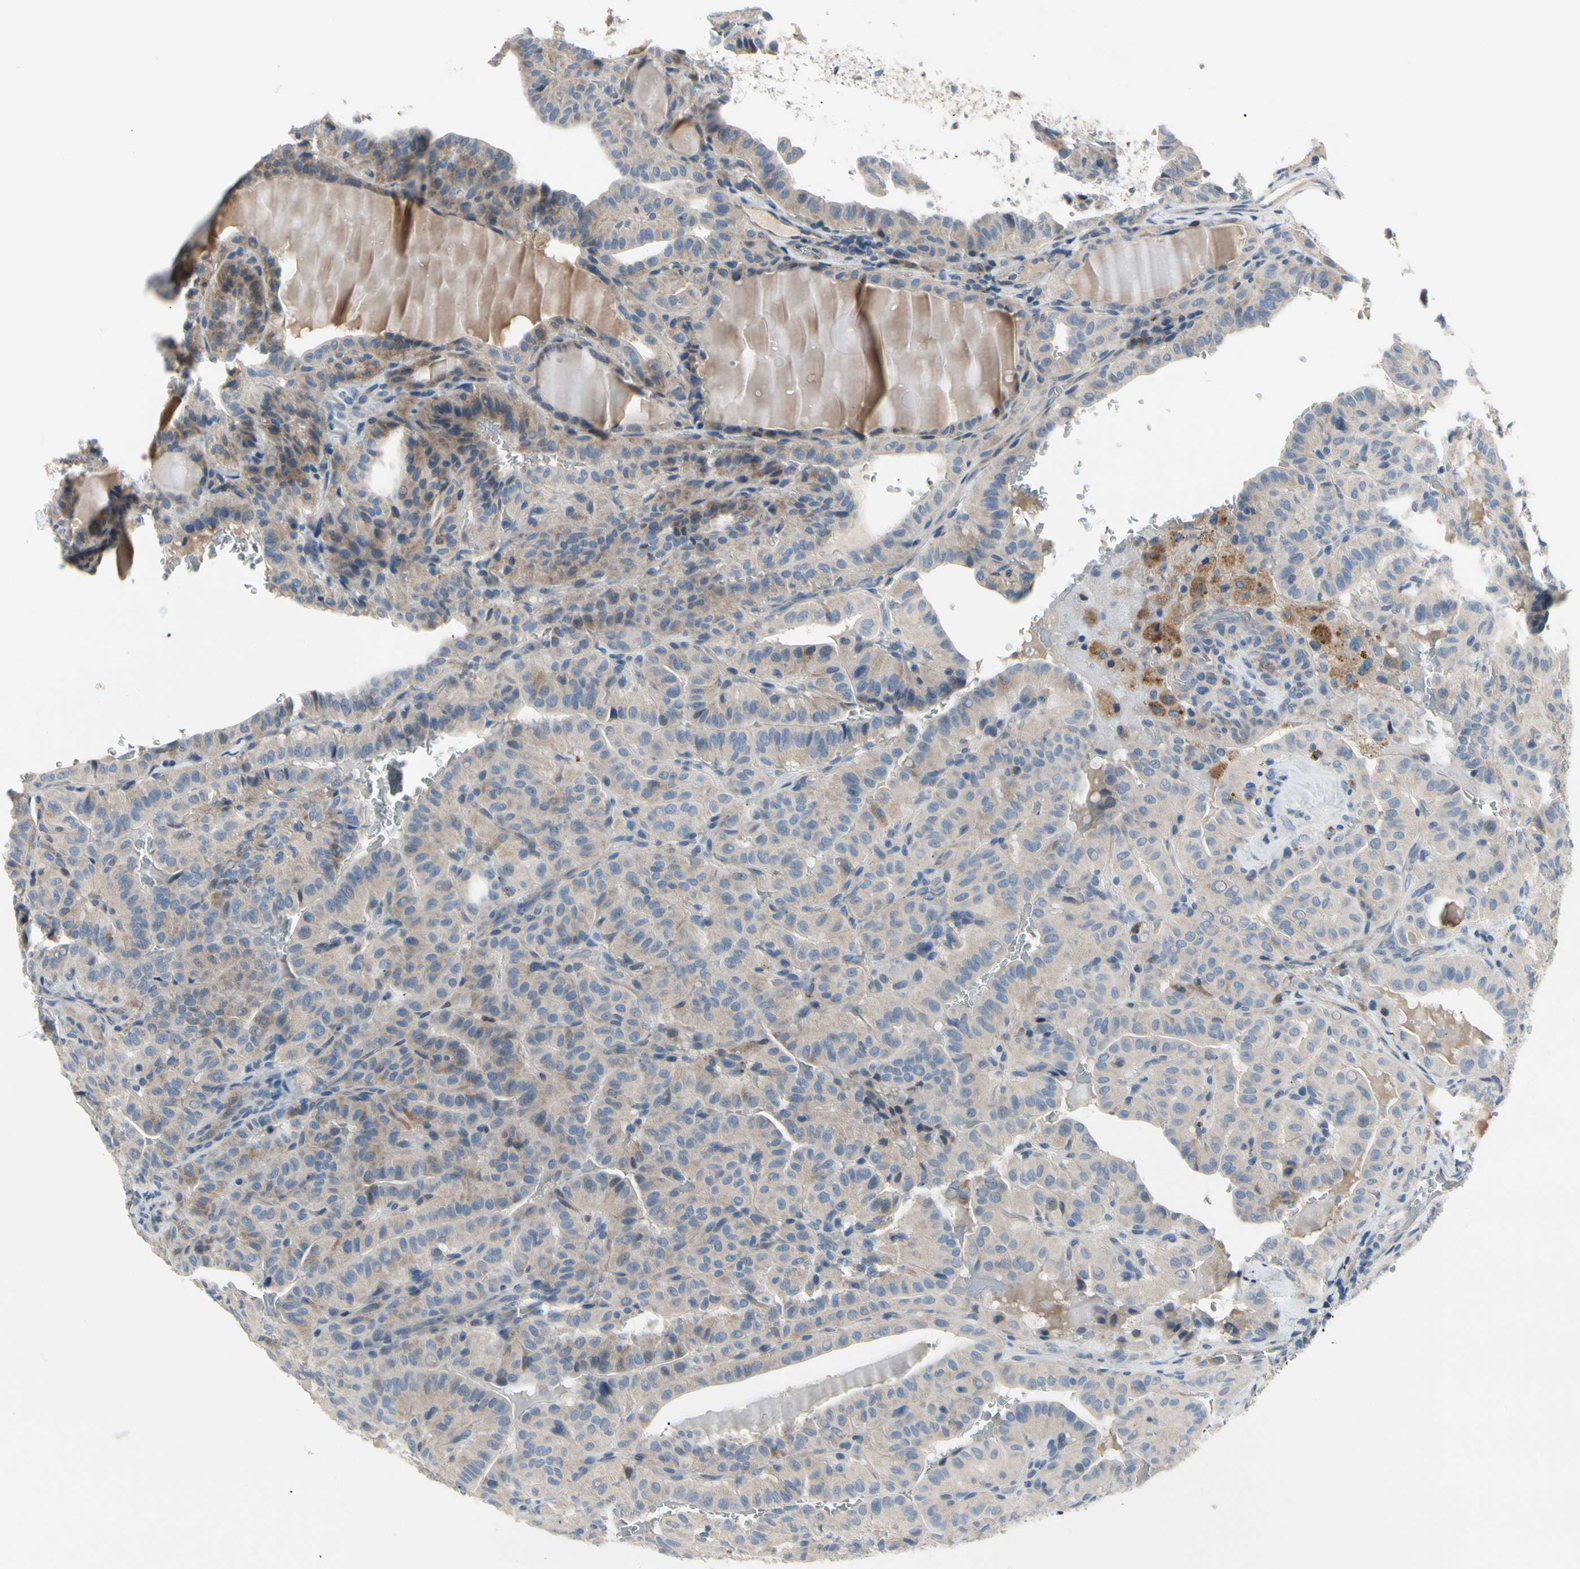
{"staining": {"intensity": "moderate", "quantity": "<25%", "location": "cytoplasmic/membranous"}, "tissue": "thyroid cancer", "cell_type": "Tumor cells", "image_type": "cancer", "snomed": [{"axis": "morphology", "description": "Papillary adenocarcinoma, NOS"}, {"axis": "topography", "description": "Thyroid gland"}], "caption": "Immunohistochemical staining of human thyroid papillary adenocarcinoma reveals low levels of moderate cytoplasmic/membranous protein expression in approximately <25% of tumor cells.", "gene": "NFASC", "patient": {"sex": "male", "age": 77}}